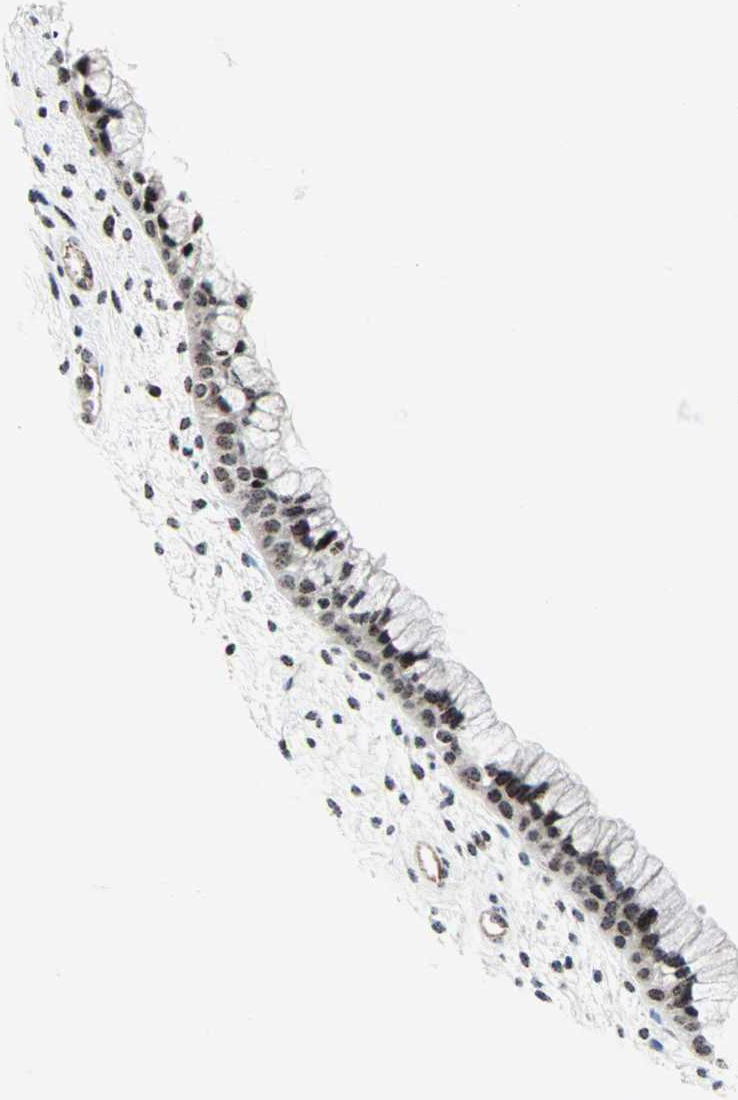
{"staining": {"intensity": "moderate", "quantity": "25%-75%", "location": "nuclear"}, "tissue": "cervix", "cell_type": "Glandular cells", "image_type": "normal", "snomed": [{"axis": "morphology", "description": "Normal tissue, NOS"}, {"axis": "topography", "description": "Cervix"}], "caption": "A high-resolution image shows immunohistochemistry staining of unremarkable cervix, which reveals moderate nuclear positivity in about 25%-75% of glandular cells. (DAB (3,3'-diaminobenzidine) IHC with brightfield microscopy, high magnification).", "gene": "CENPA", "patient": {"sex": "female", "age": 39}}